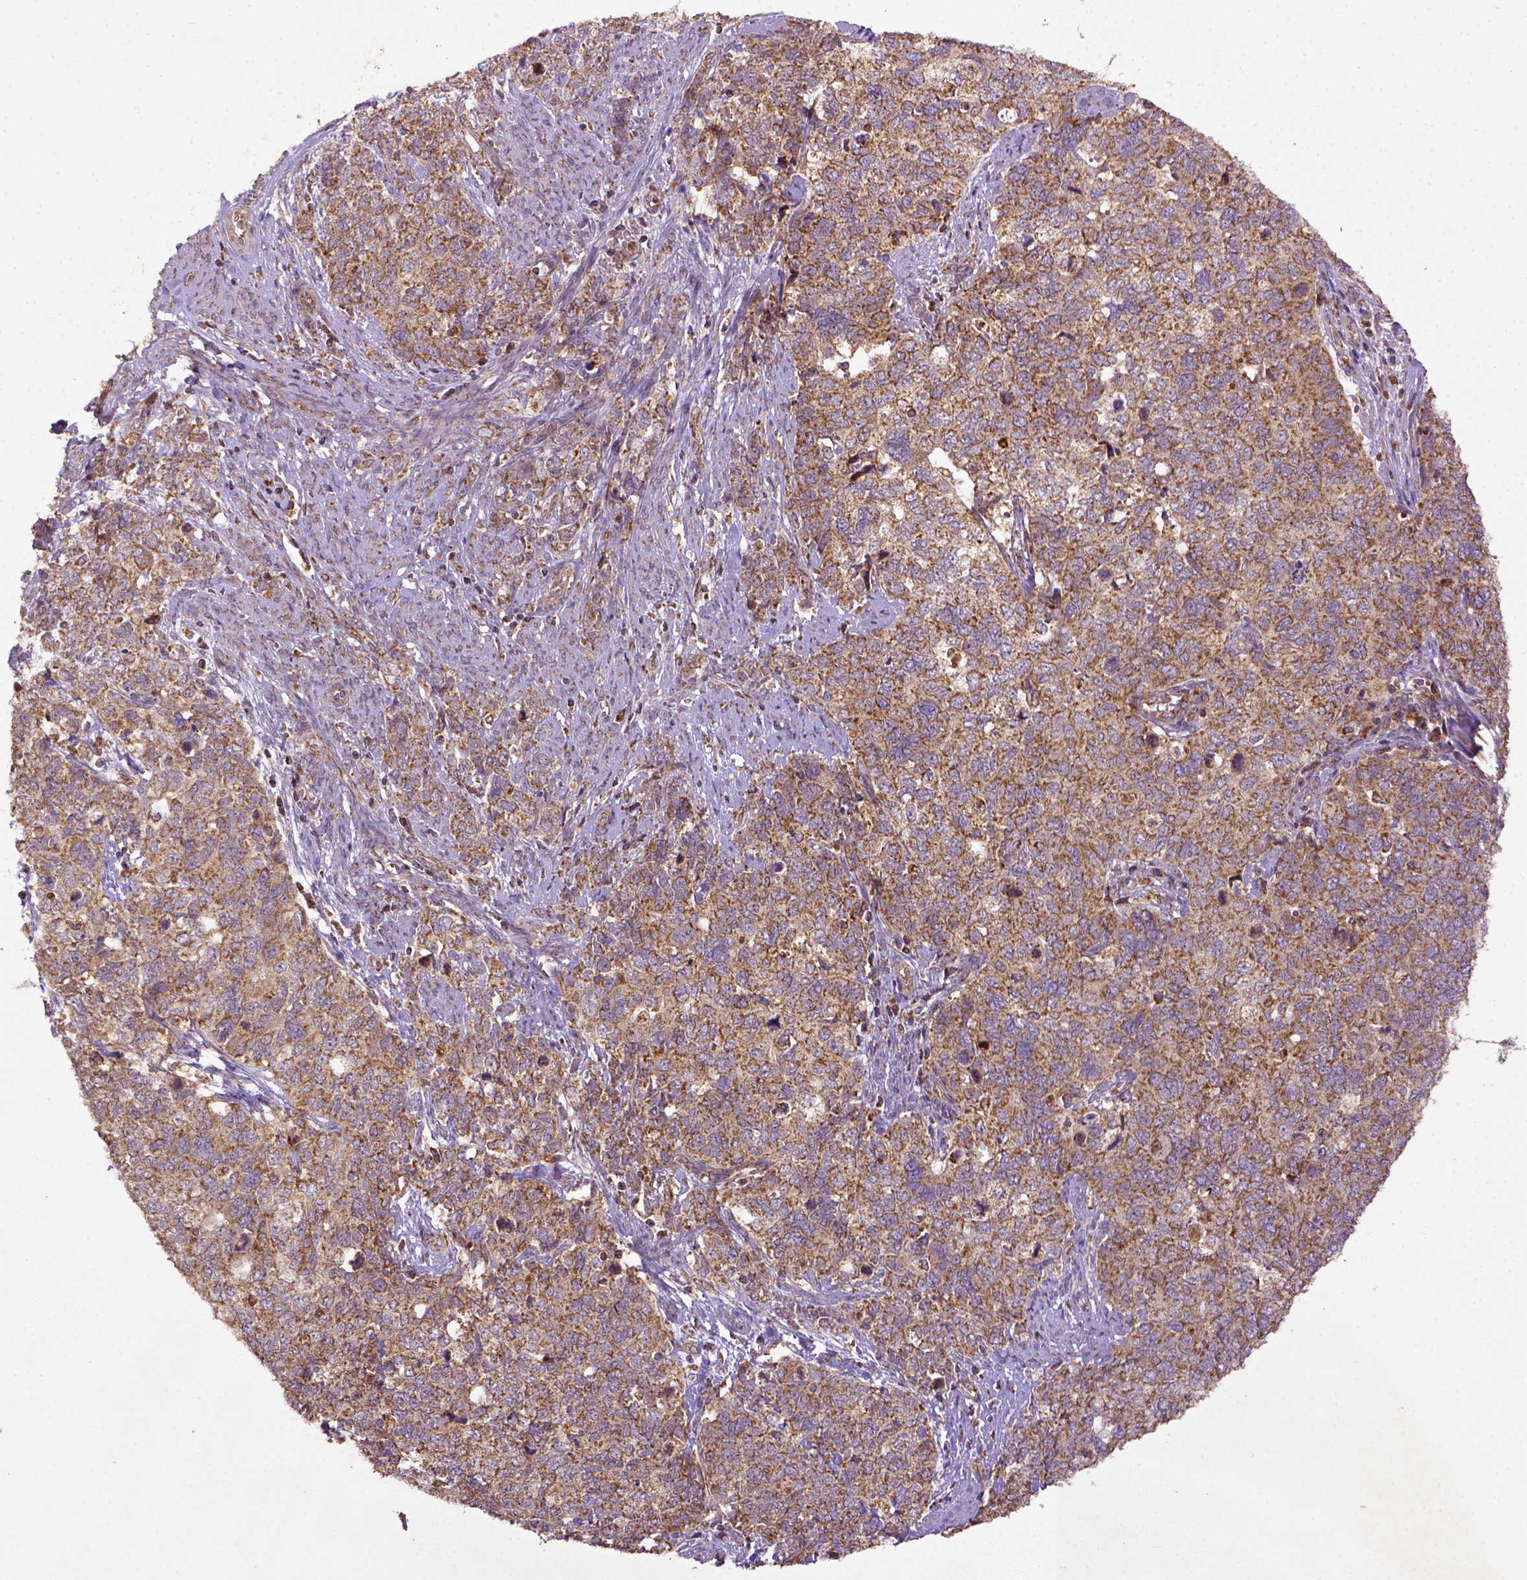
{"staining": {"intensity": "moderate", "quantity": ">75%", "location": "cytoplasmic/membranous"}, "tissue": "cervical cancer", "cell_type": "Tumor cells", "image_type": "cancer", "snomed": [{"axis": "morphology", "description": "Squamous cell carcinoma, NOS"}, {"axis": "topography", "description": "Cervix"}], "caption": "A high-resolution micrograph shows immunohistochemistry (IHC) staining of squamous cell carcinoma (cervical), which reveals moderate cytoplasmic/membranous staining in approximately >75% of tumor cells. (DAB (3,3'-diaminobenzidine) IHC, brown staining for protein, blue staining for nuclei).", "gene": "MT-CO1", "patient": {"sex": "female", "age": 63}}